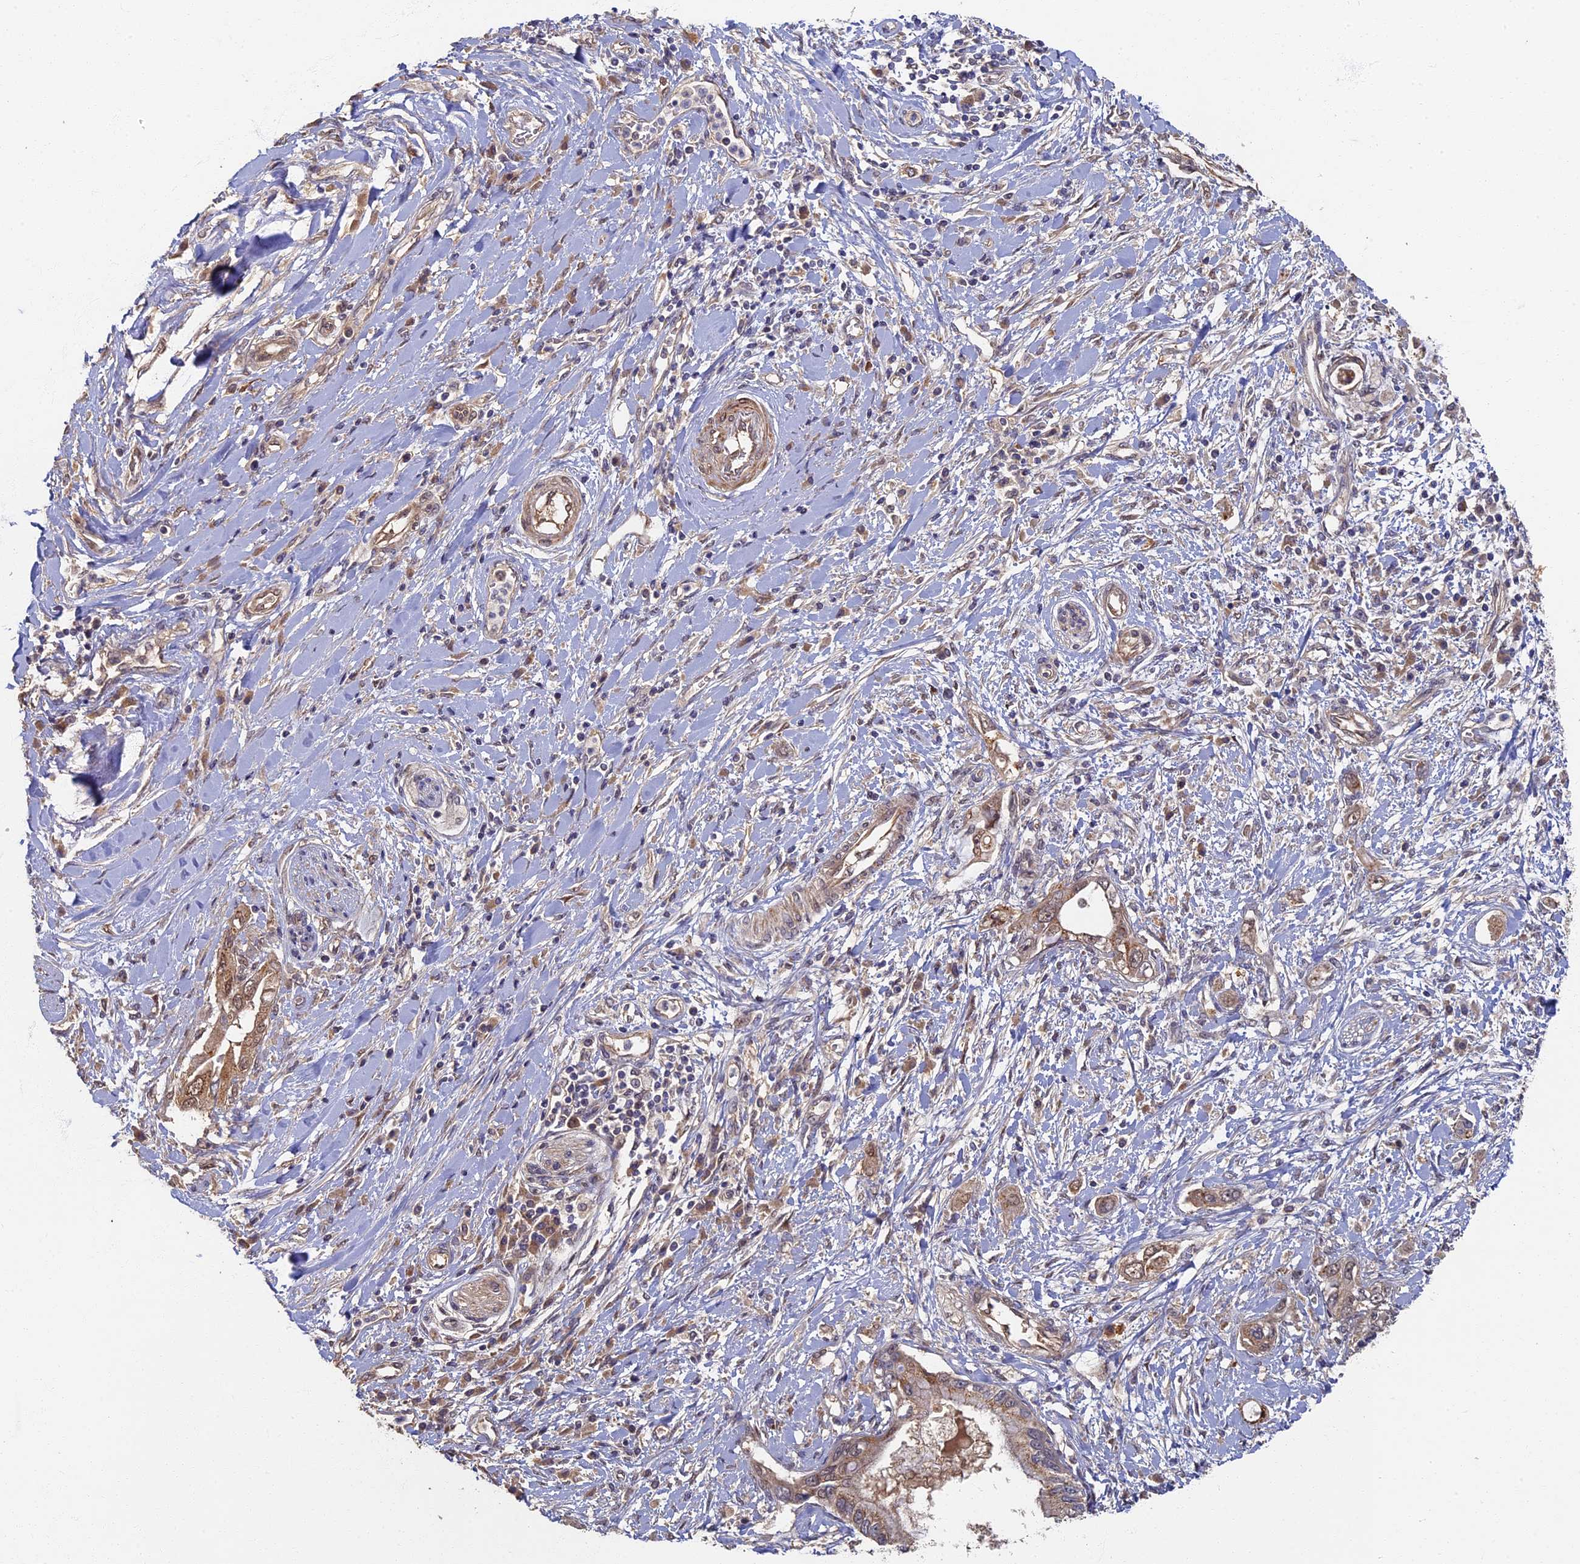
{"staining": {"intensity": "moderate", "quantity": "25%-75%", "location": "cytoplasmic/membranous,nuclear"}, "tissue": "pancreatic cancer", "cell_type": "Tumor cells", "image_type": "cancer", "snomed": [{"axis": "morphology", "description": "Inflammation, NOS"}, {"axis": "morphology", "description": "Adenocarcinoma, NOS"}, {"axis": "topography", "description": "Pancreas"}], "caption": "Pancreatic cancer stained for a protein (brown) exhibits moderate cytoplasmic/membranous and nuclear positive expression in about 25%-75% of tumor cells.", "gene": "RSPH3", "patient": {"sex": "female", "age": 56}}